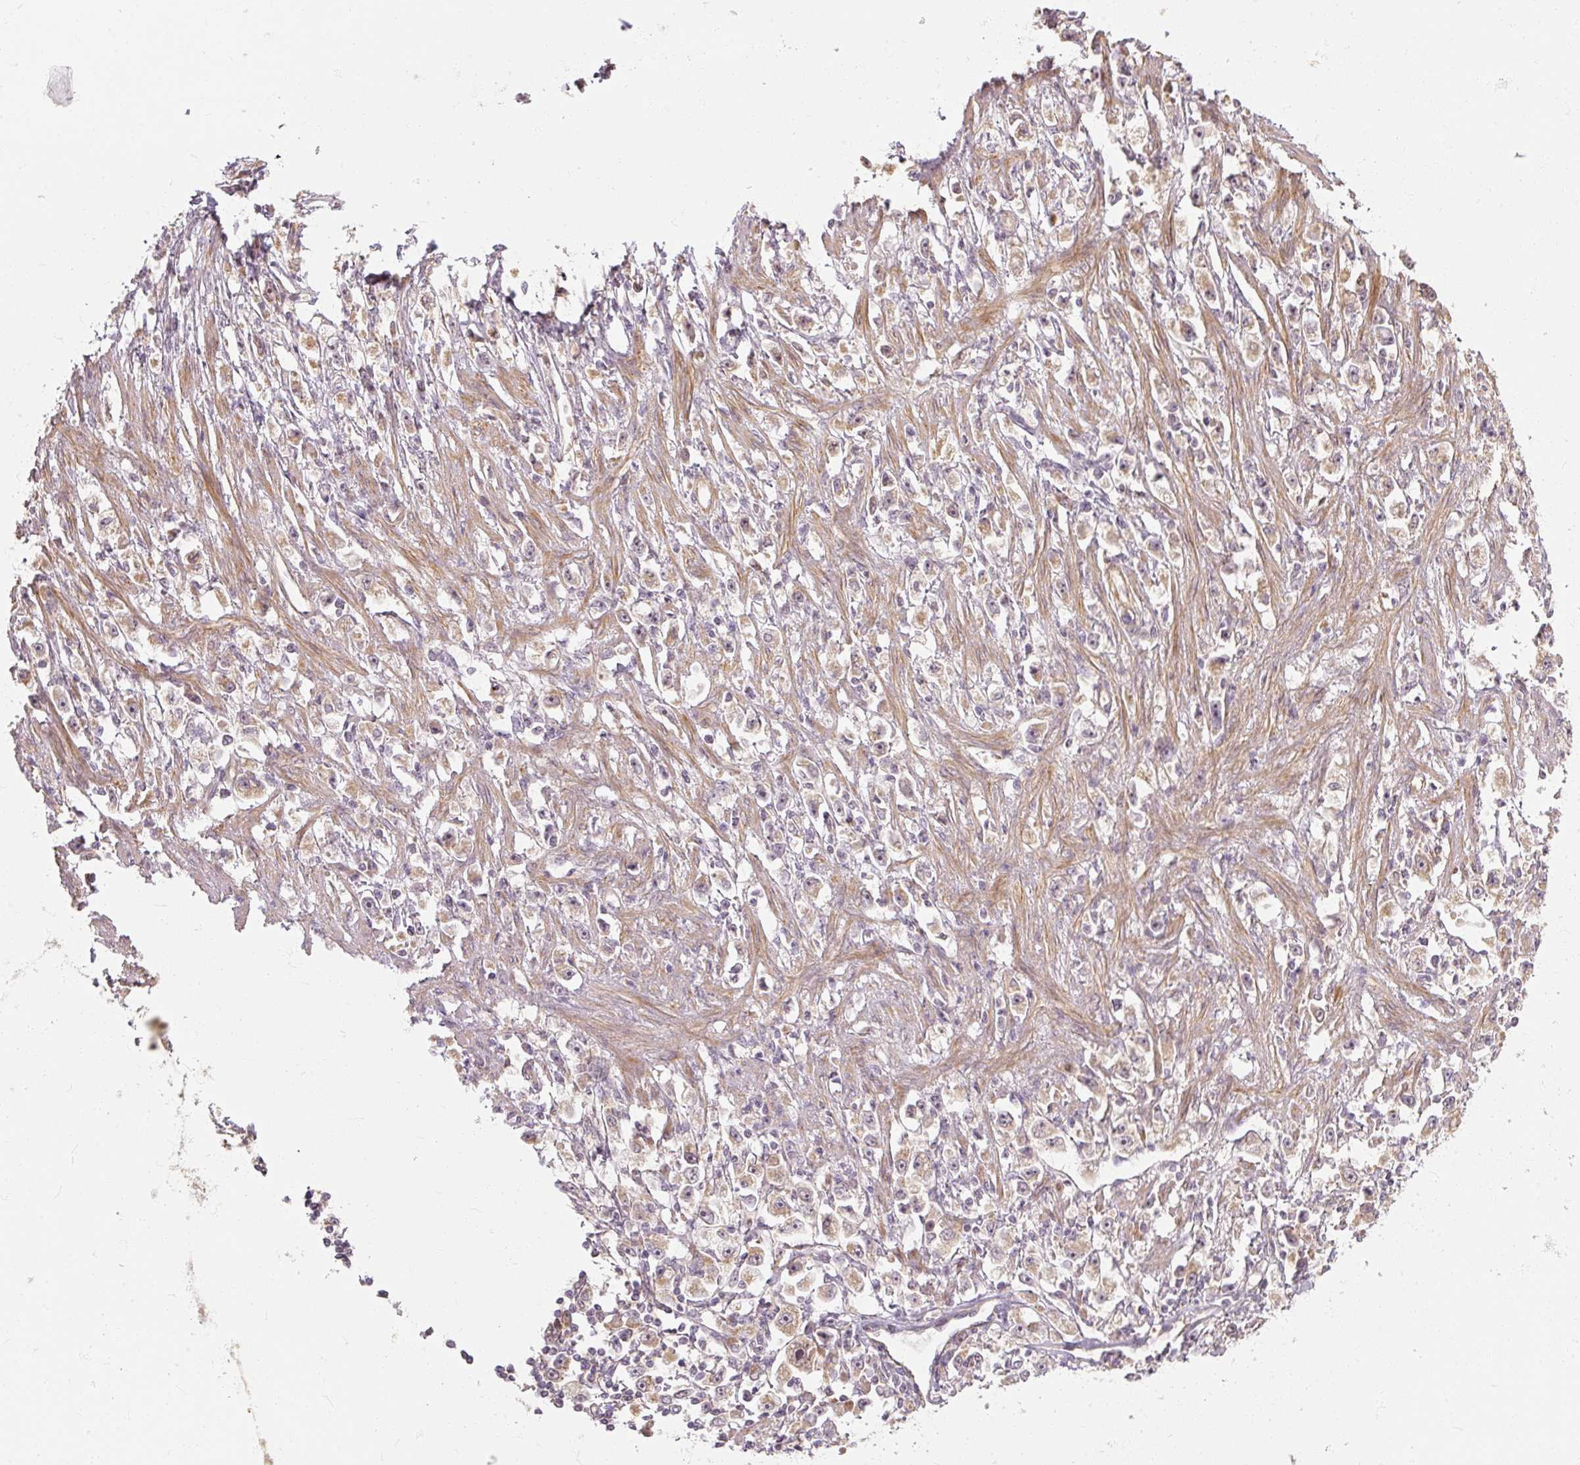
{"staining": {"intensity": "weak", "quantity": "<25%", "location": "cytoplasmic/membranous"}, "tissue": "stomach cancer", "cell_type": "Tumor cells", "image_type": "cancer", "snomed": [{"axis": "morphology", "description": "Adenocarcinoma, NOS"}, {"axis": "topography", "description": "Stomach"}], "caption": "Human stomach cancer stained for a protein using immunohistochemistry (IHC) shows no staining in tumor cells.", "gene": "RB1CC1", "patient": {"sex": "female", "age": 59}}